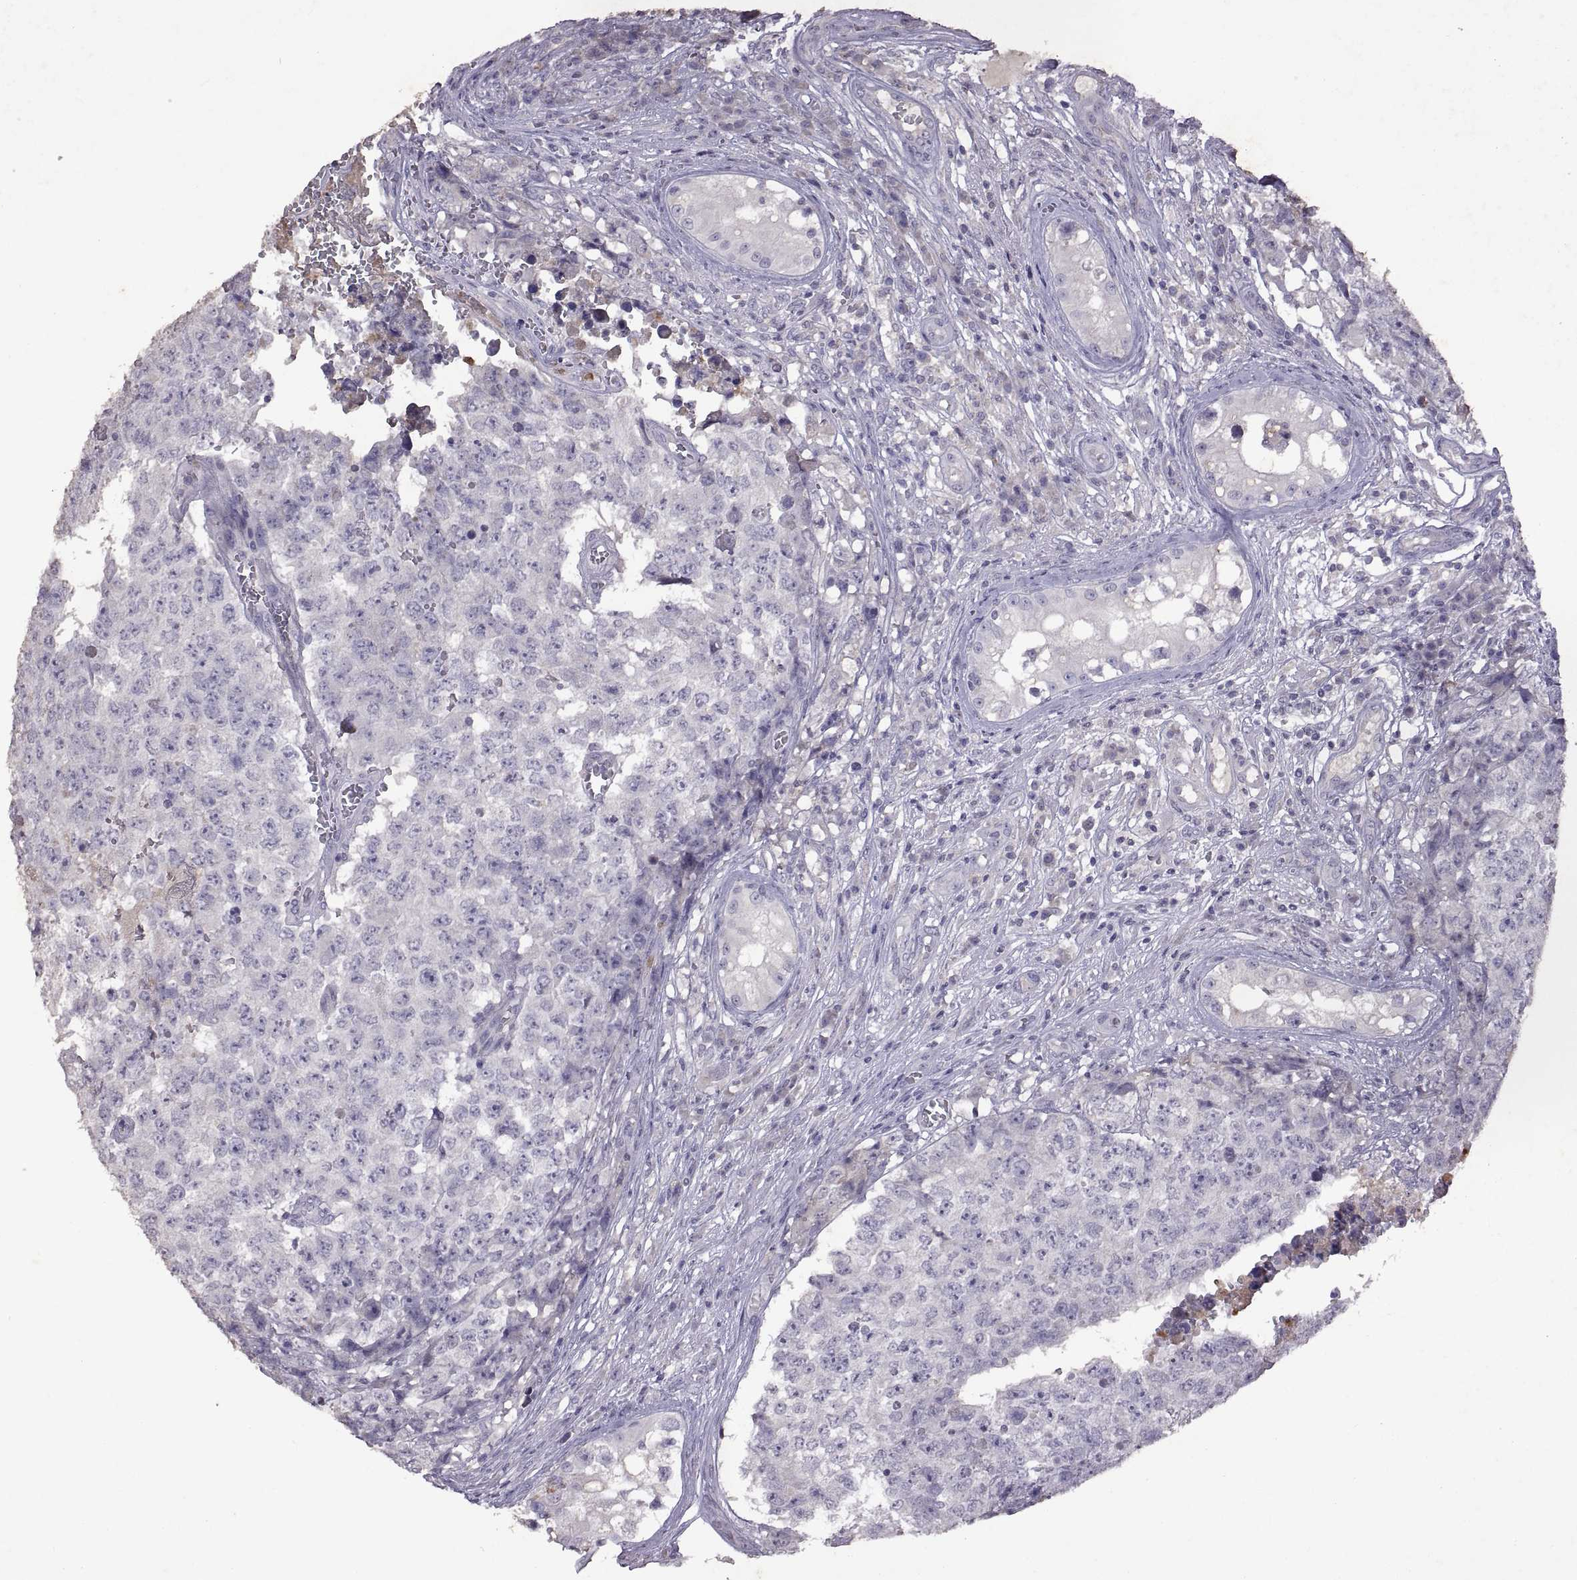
{"staining": {"intensity": "negative", "quantity": "none", "location": "none"}, "tissue": "testis cancer", "cell_type": "Tumor cells", "image_type": "cancer", "snomed": [{"axis": "morphology", "description": "Carcinoma, Embryonal, NOS"}, {"axis": "topography", "description": "Testis"}], "caption": "Tumor cells show no significant positivity in embryonal carcinoma (testis). (DAB (3,3'-diaminobenzidine) immunohistochemistry with hematoxylin counter stain).", "gene": "DEFB136", "patient": {"sex": "male", "age": 23}}